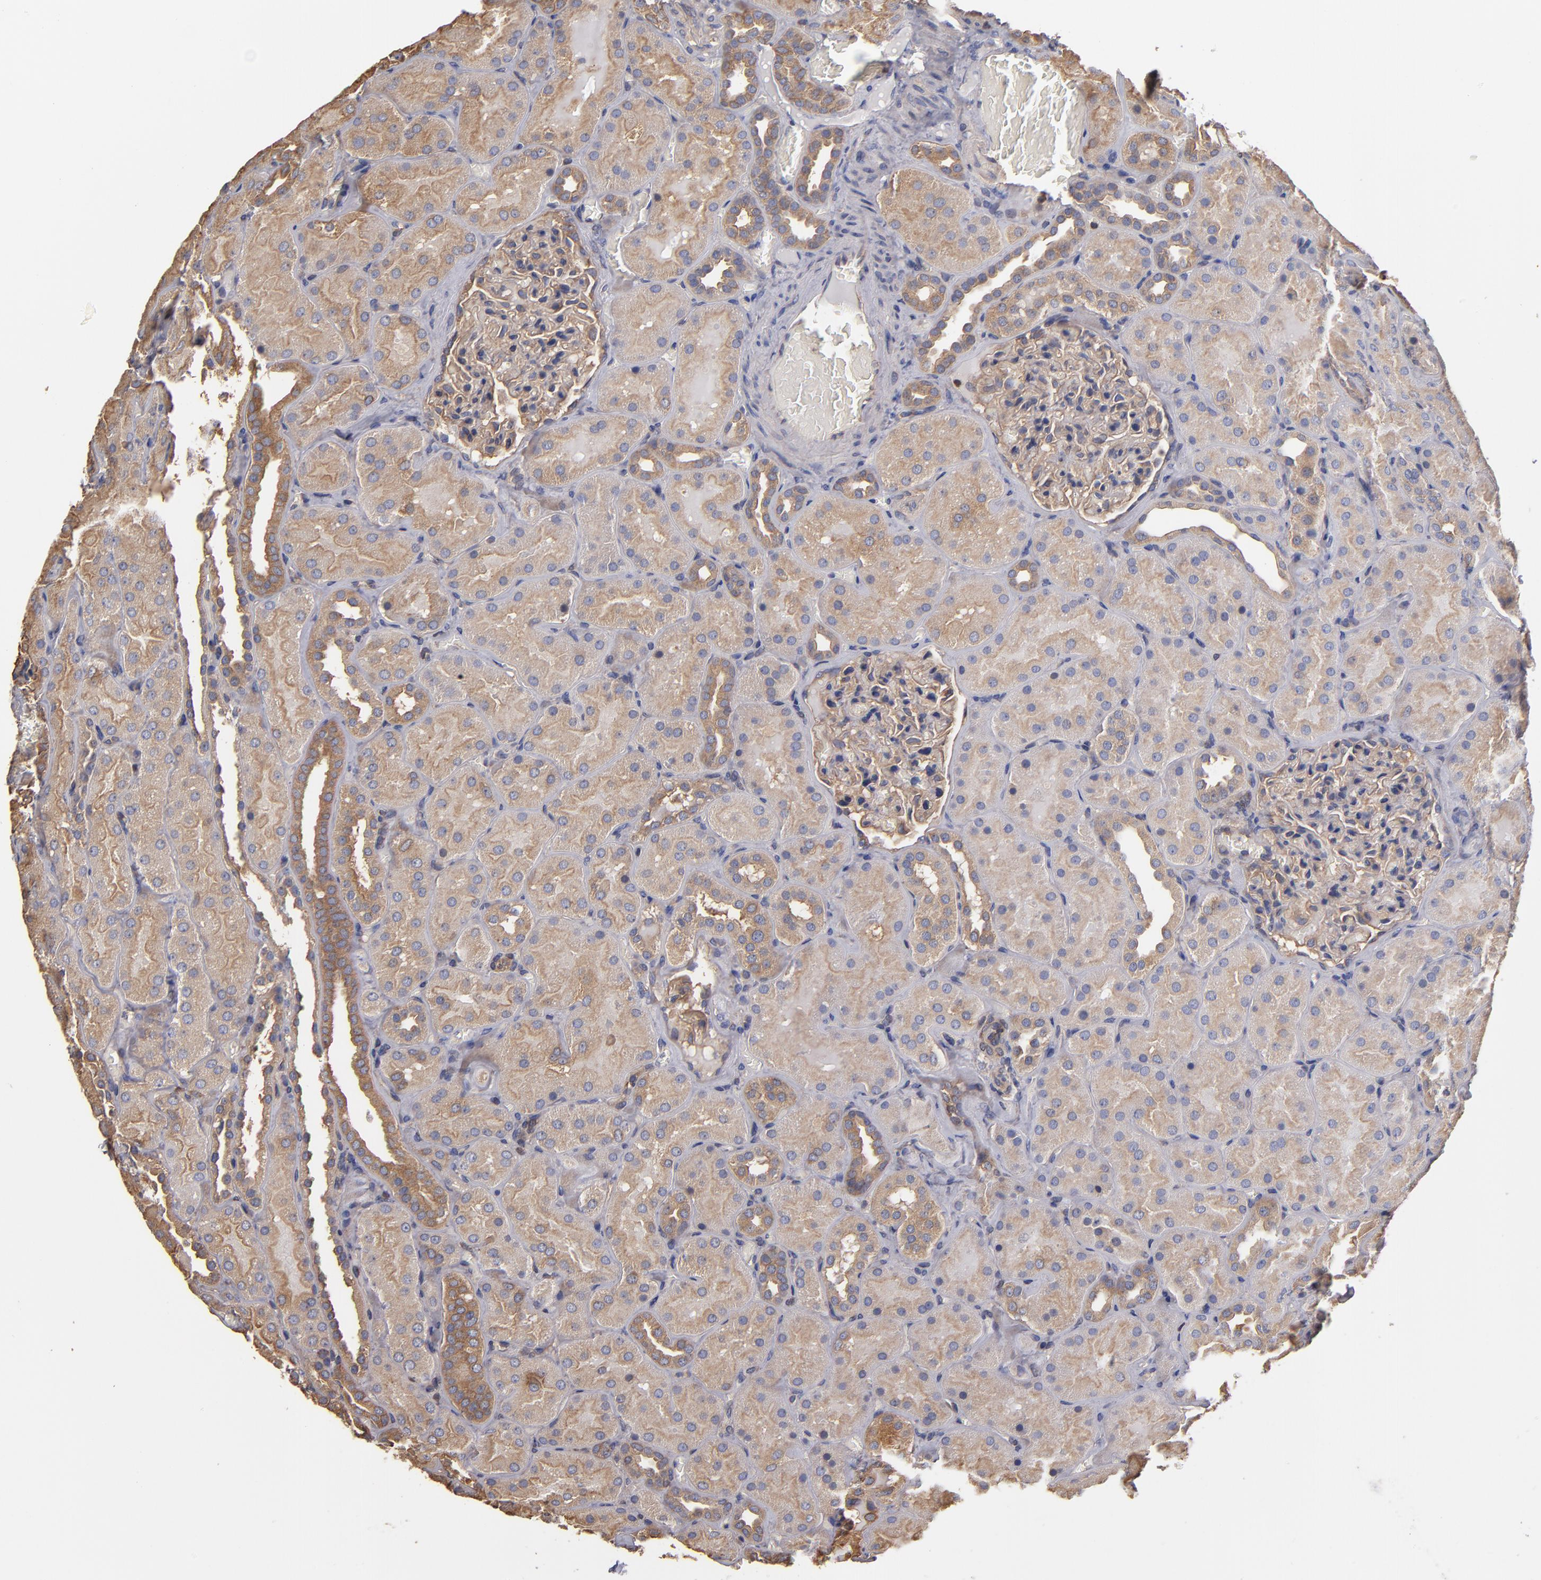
{"staining": {"intensity": "moderate", "quantity": ">75%", "location": "cytoplasmic/membranous"}, "tissue": "kidney", "cell_type": "Cells in glomeruli", "image_type": "normal", "snomed": [{"axis": "morphology", "description": "Normal tissue, NOS"}, {"axis": "topography", "description": "Kidney"}], "caption": "A medium amount of moderate cytoplasmic/membranous expression is present in about >75% of cells in glomeruli in unremarkable kidney. (DAB (3,3'-diaminobenzidine) IHC with brightfield microscopy, high magnification).", "gene": "ESYT2", "patient": {"sex": "male", "age": 28}}